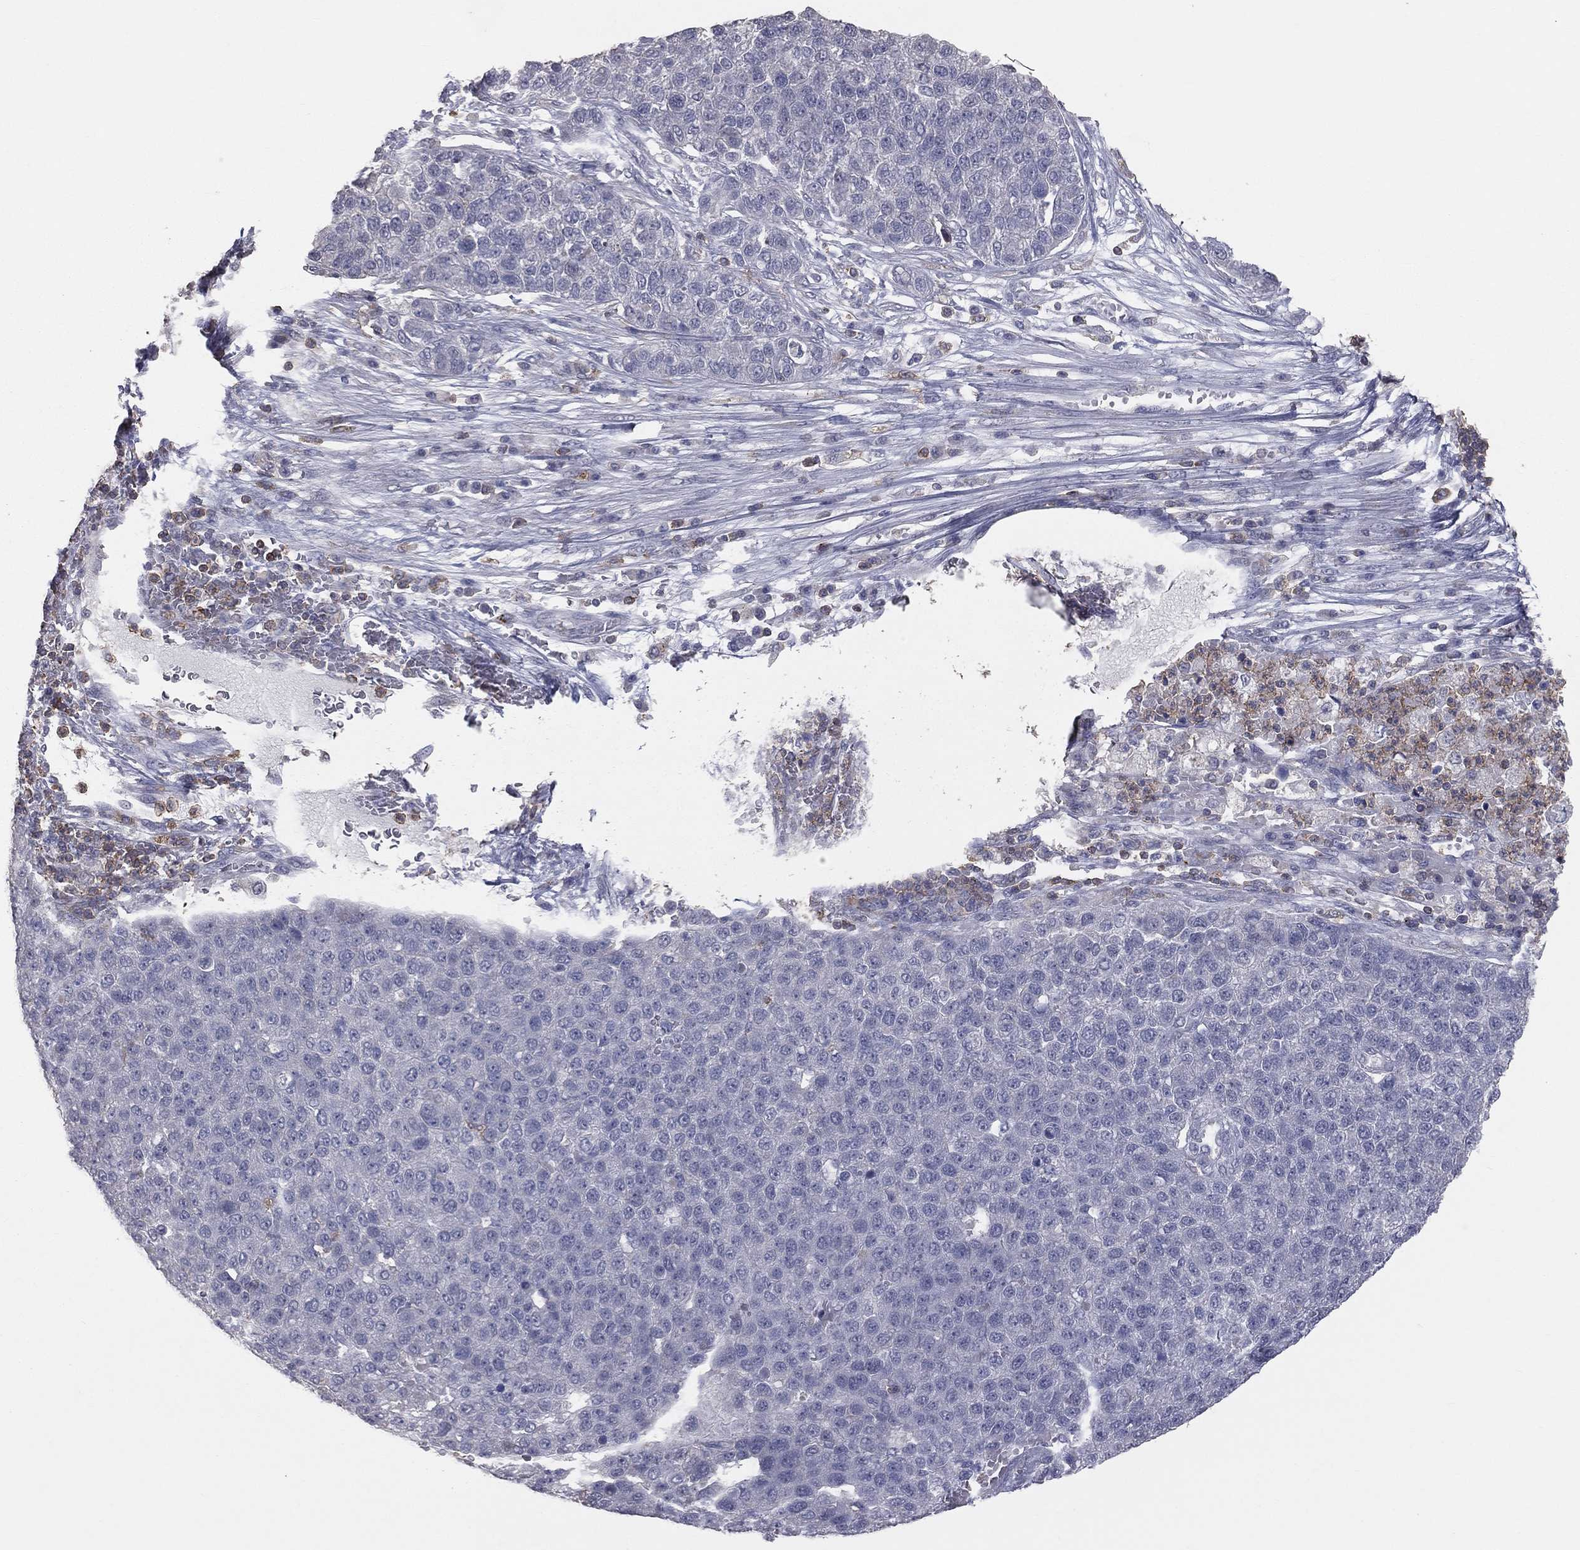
{"staining": {"intensity": "negative", "quantity": "none", "location": "none"}, "tissue": "pancreatic cancer", "cell_type": "Tumor cells", "image_type": "cancer", "snomed": [{"axis": "morphology", "description": "Adenocarcinoma, NOS"}, {"axis": "topography", "description": "Pancreas"}], "caption": "DAB (3,3'-diaminobenzidine) immunohistochemical staining of pancreatic adenocarcinoma exhibits no significant positivity in tumor cells. (DAB immunohistochemistry (IHC) with hematoxylin counter stain).", "gene": "PSTPIP1", "patient": {"sex": "female", "age": 61}}